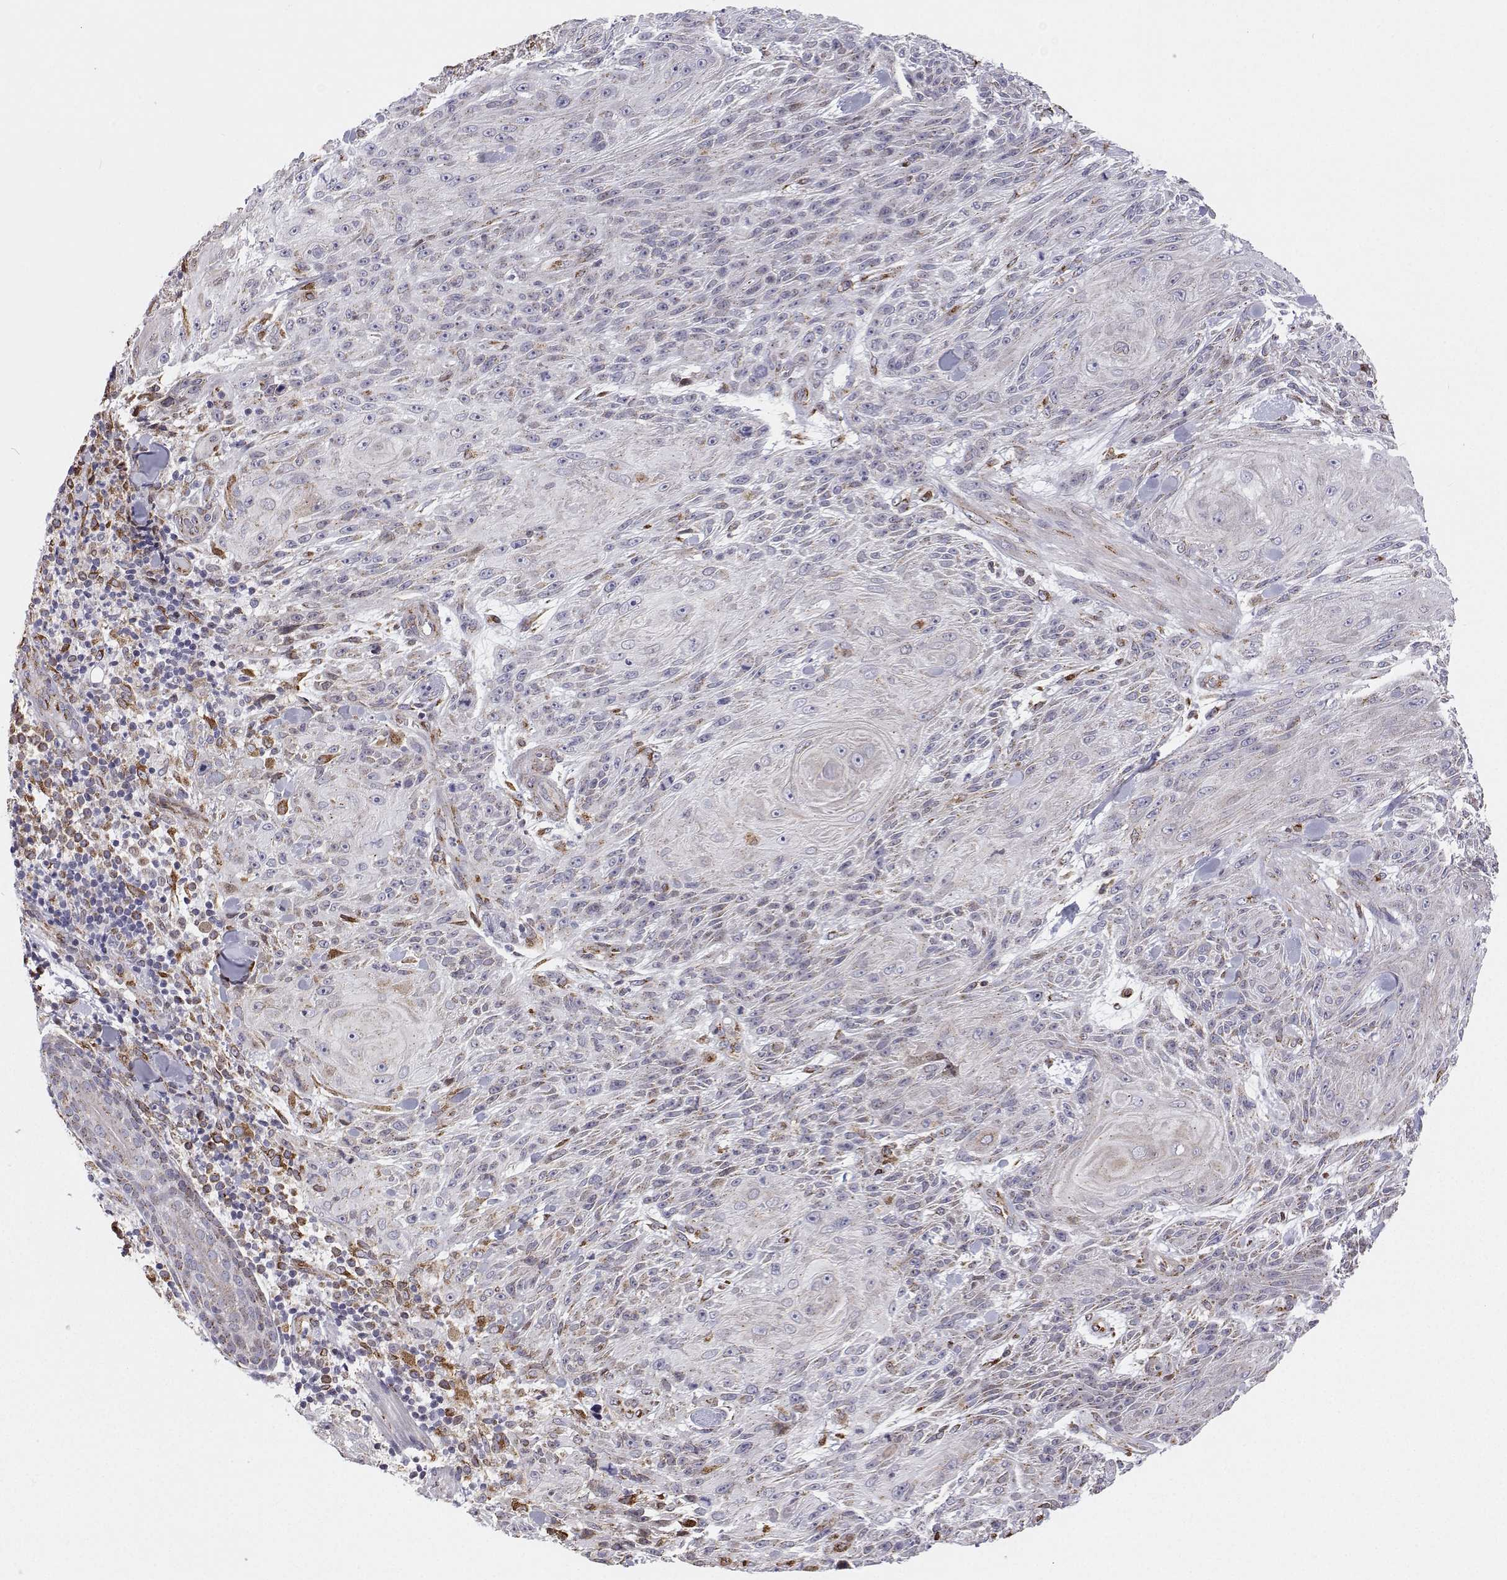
{"staining": {"intensity": "moderate", "quantity": "<25%", "location": "cytoplasmic/membranous"}, "tissue": "skin cancer", "cell_type": "Tumor cells", "image_type": "cancer", "snomed": [{"axis": "morphology", "description": "Squamous cell carcinoma, NOS"}, {"axis": "topography", "description": "Skin"}], "caption": "Protein staining by immunohistochemistry (IHC) displays moderate cytoplasmic/membranous expression in approximately <25% of tumor cells in skin cancer (squamous cell carcinoma). Nuclei are stained in blue.", "gene": "STARD13", "patient": {"sex": "male", "age": 88}}